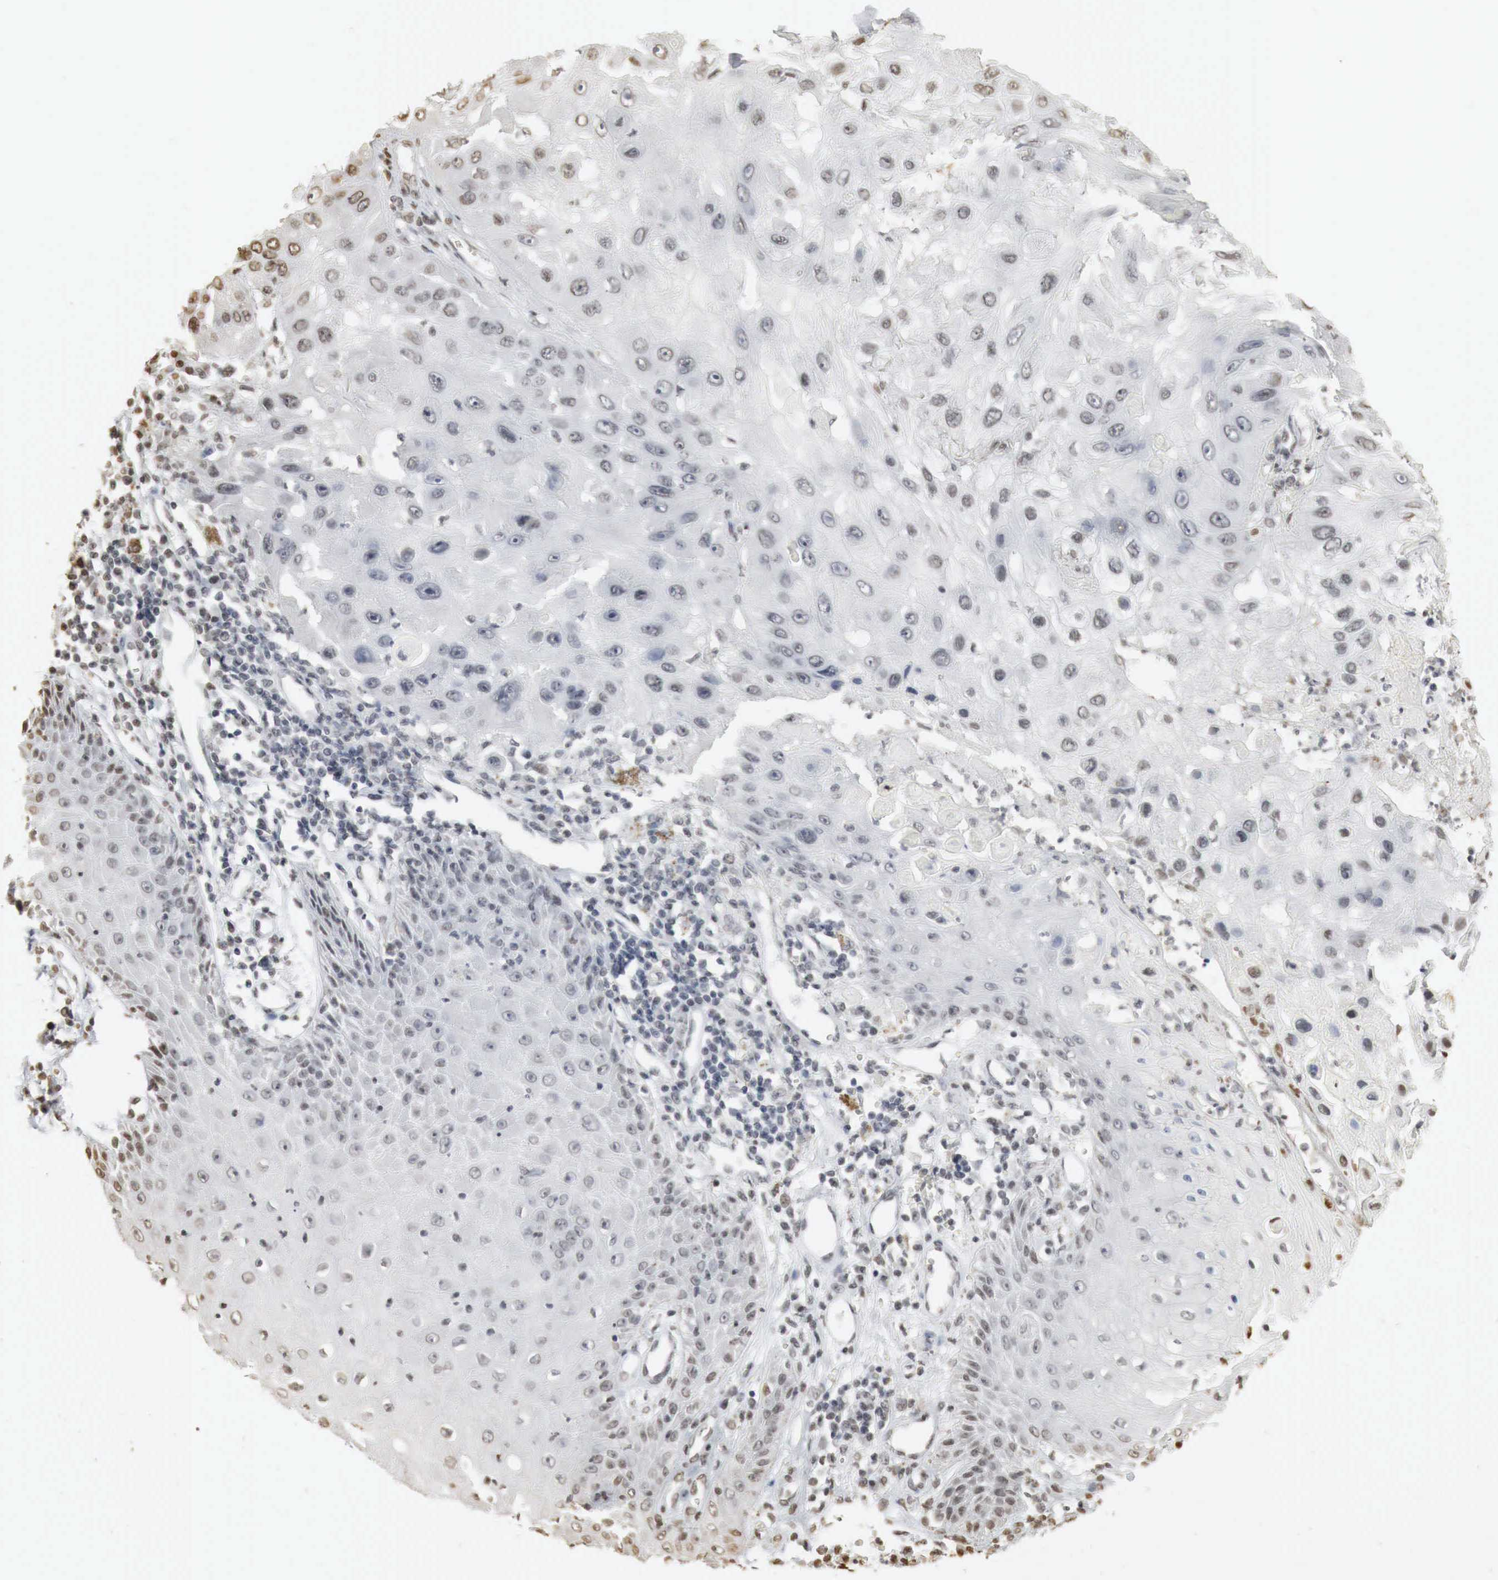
{"staining": {"intensity": "weak", "quantity": "<25%", "location": "nuclear"}, "tissue": "skin cancer", "cell_type": "Tumor cells", "image_type": "cancer", "snomed": [{"axis": "morphology", "description": "Squamous cell carcinoma, NOS"}, {"axis": "topography", "description": "Skin"}, {"axis": "topography", "description": "Anal"}], "caption": "There is no significant expression in tumor cells of skin cancer.", "gene": "ERBB4", "patient": {"sex": "male", "age": 61}}